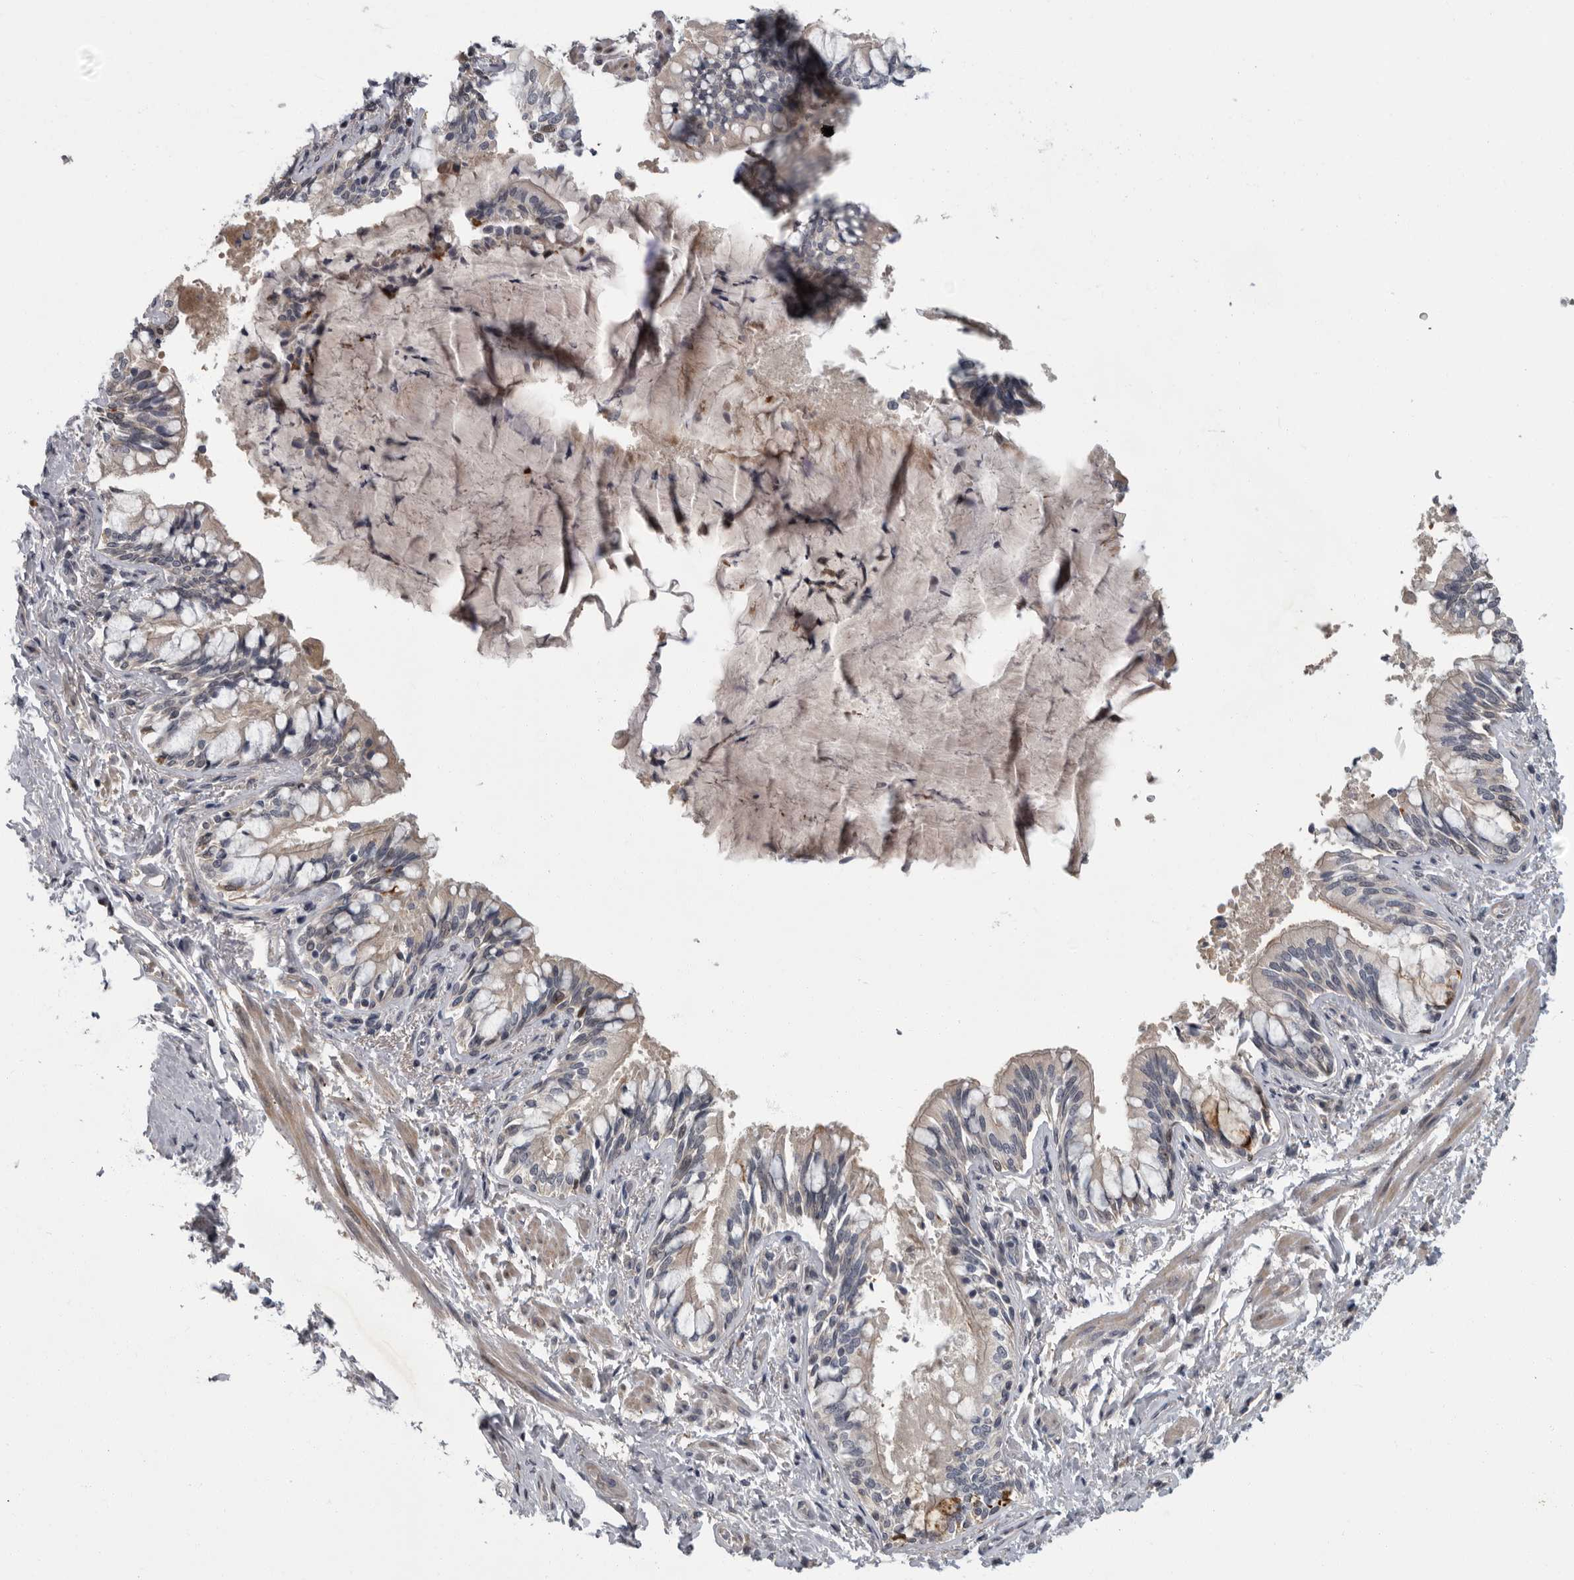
{"staining": {"intensity": "weak", "quantity": "25%-75%", "location": "cytoplasmic/membranous"}, "tissue": "bronchus", "cell_type": "Respiratory epithelial cells", "image_type": "normal", "snomed": [{"axis": "morphology", "description": "Normal tissue, NOS"}, {"axis": "morphology", "description": "Inflammation, NOS"}, {"axis": "topography", "description": "Bronchus"}, {"axis": "topography", "description": "Lung"}], "caption": "Unremarkable bronchus displays weak cytoplasmic/membranous staining in about 25%-75% of respiratory epithelial cells (DAB (3,3'-diaminobenzidine) IHC with brightfield microscopy, high magnification)..", "gene": "PDE7A", "patient": {"sex": "female", "age": 46}}